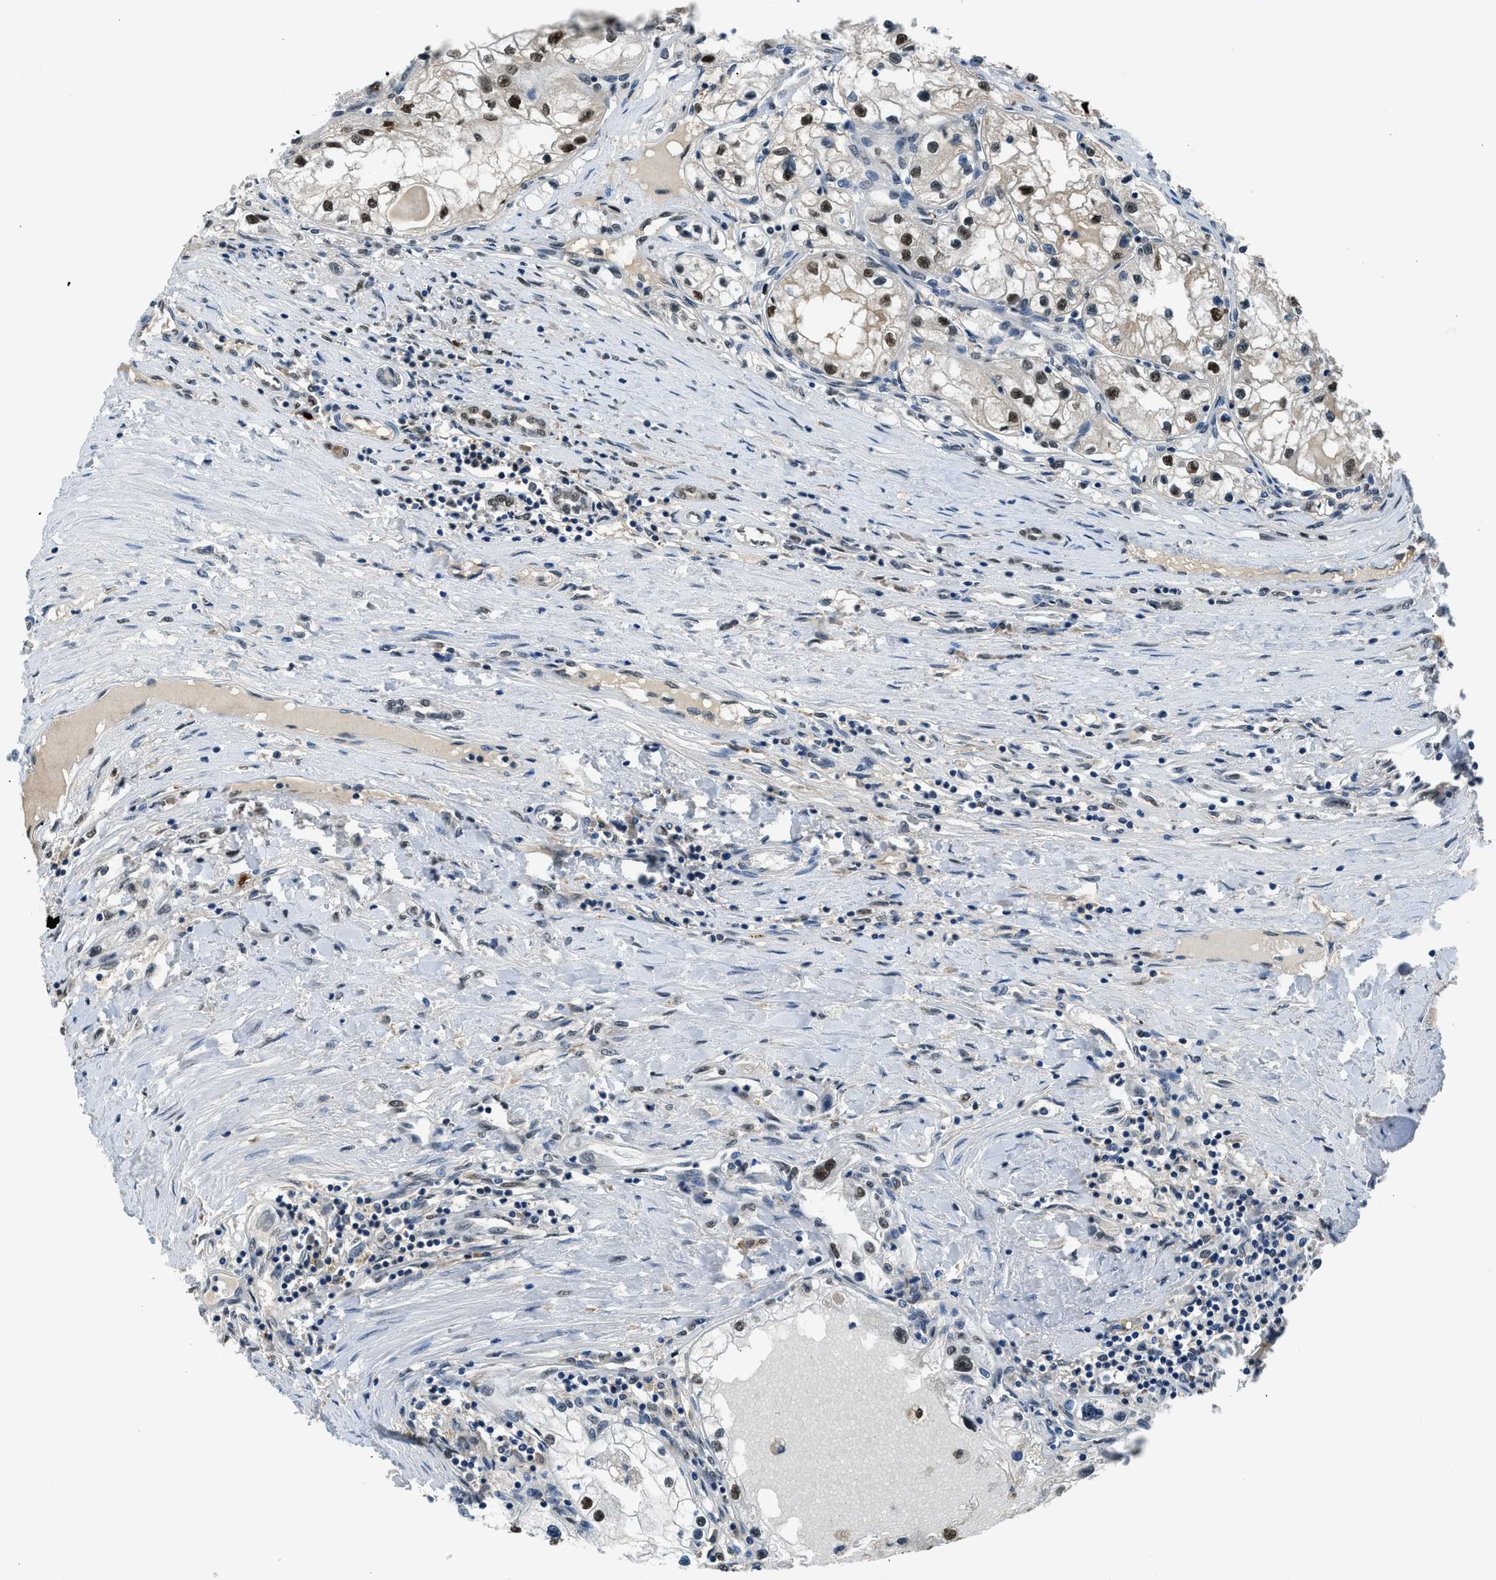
{"staining": {"intensity": "moderate", "quantity": "<25%", "location": "nuclear"}, "tissue": "renal cancer", "cell_type": "Tumor cells", "image_type": "cancer", "snomed": [{"axis": "morphology", "description": "Adenocarcinoma, NOS"}, {"axis": "topography", "description": "Kidney"}], "caption": "Human renal adenocarcinoma stained with a protein marker exhibits moderate staining in tumor cells.", "gene": "ALX1", "patient": {"sex": "male", "age": 68}}